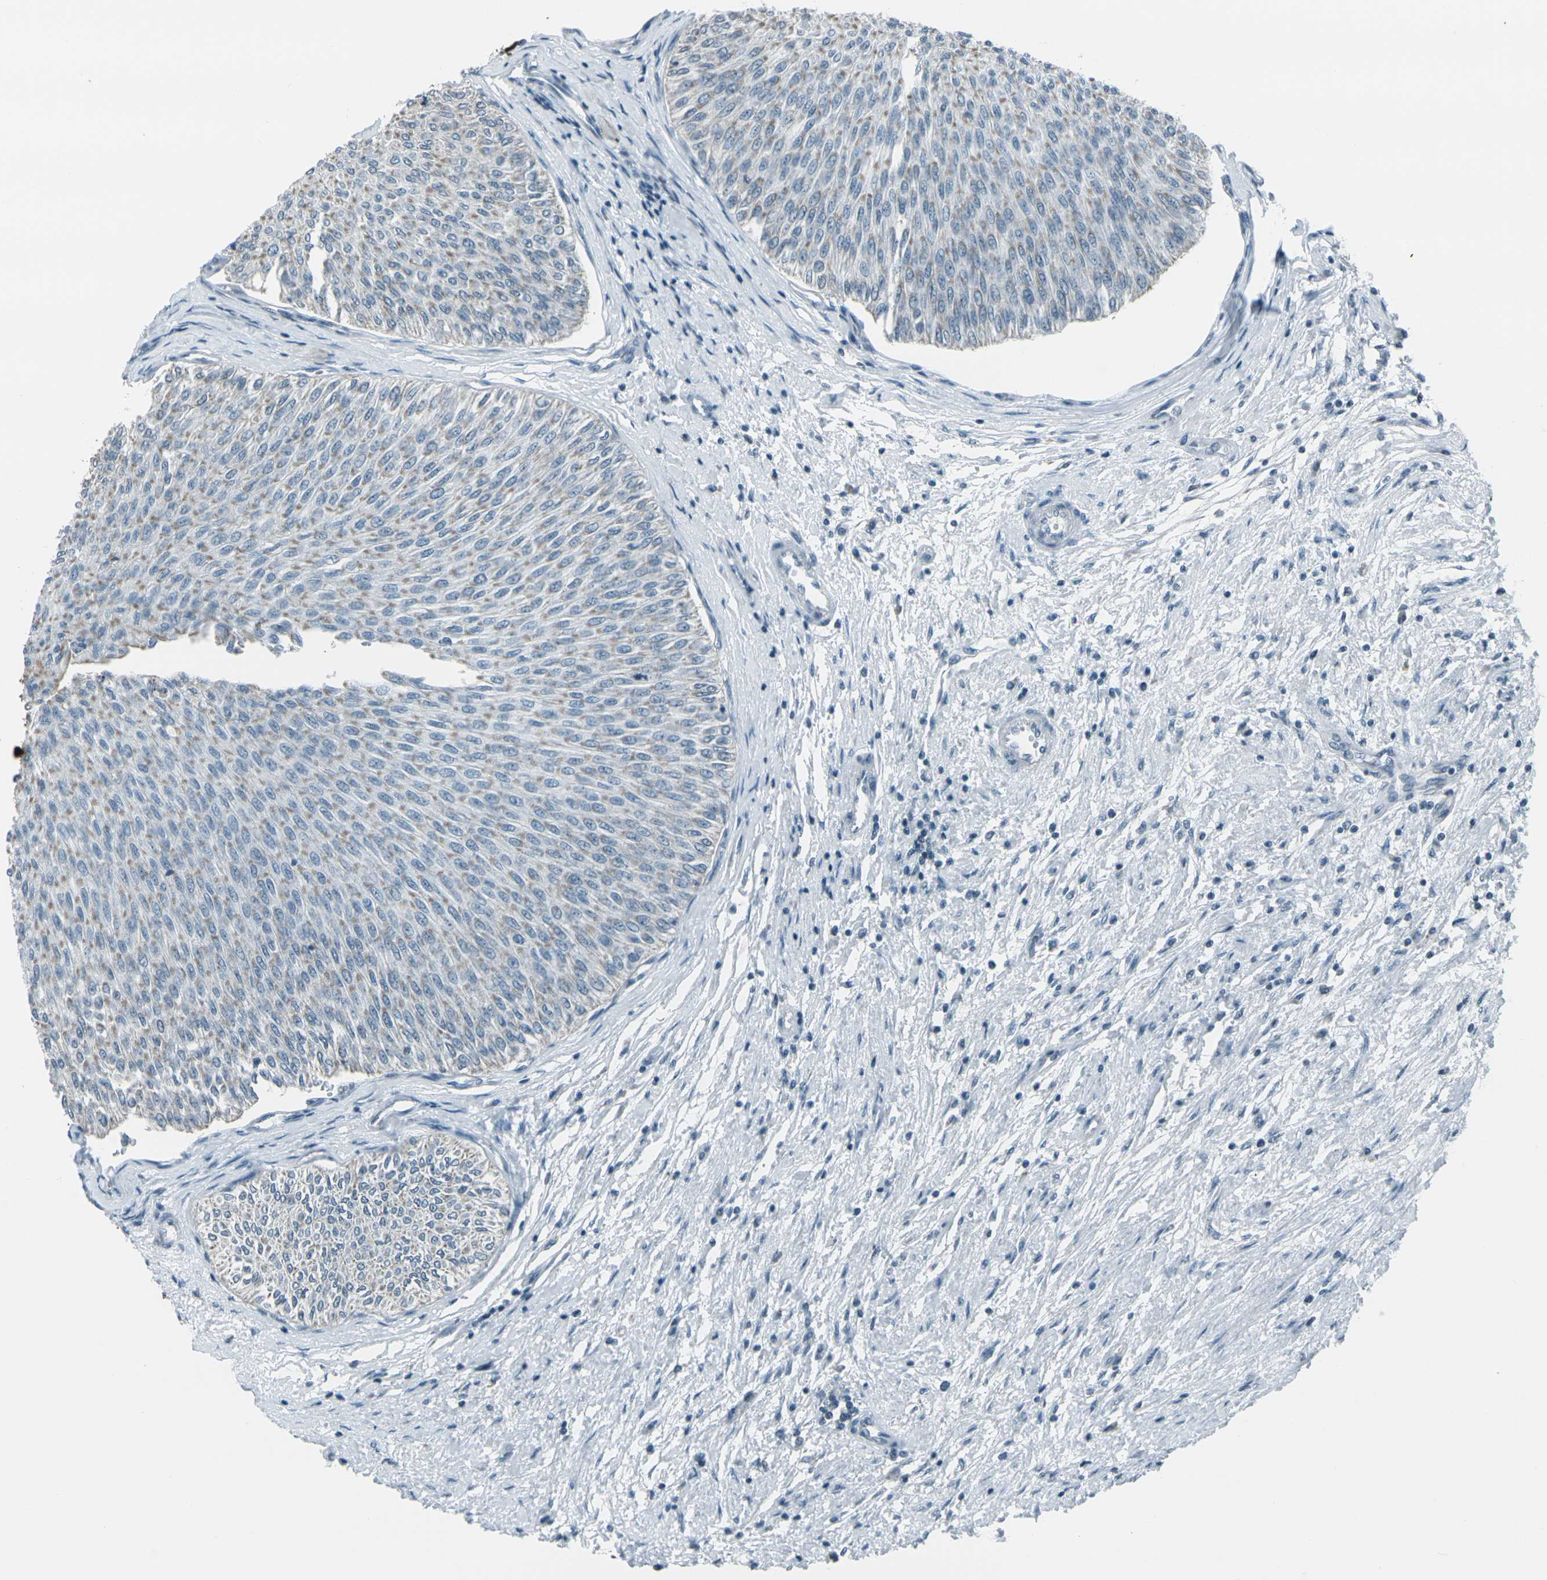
{"staining": {"intensity": "weak", "quantity": ">75%", "location": "cytoplasmic/membranous"}, "tissue": "urothelial cancer", "cell_type": "Tumor cells", "image_type": "cancer", "snomed": [{"axis": "morphology", "description": "Urothelial carcinoma, Low grade"}, {"axis": "topography", "description": "Urinary bladder"}], "caption": "Immunohistochemical staining of human low-grade urothelial carcinoma shows low levels of weak cytoplasmic/membranous staining in about >75% of tumor cells. (Brightfield microscopy of DAB IHC at high magnification).", "gene": "H2BC1", "patient": {"sex": "male", "age": 78}}